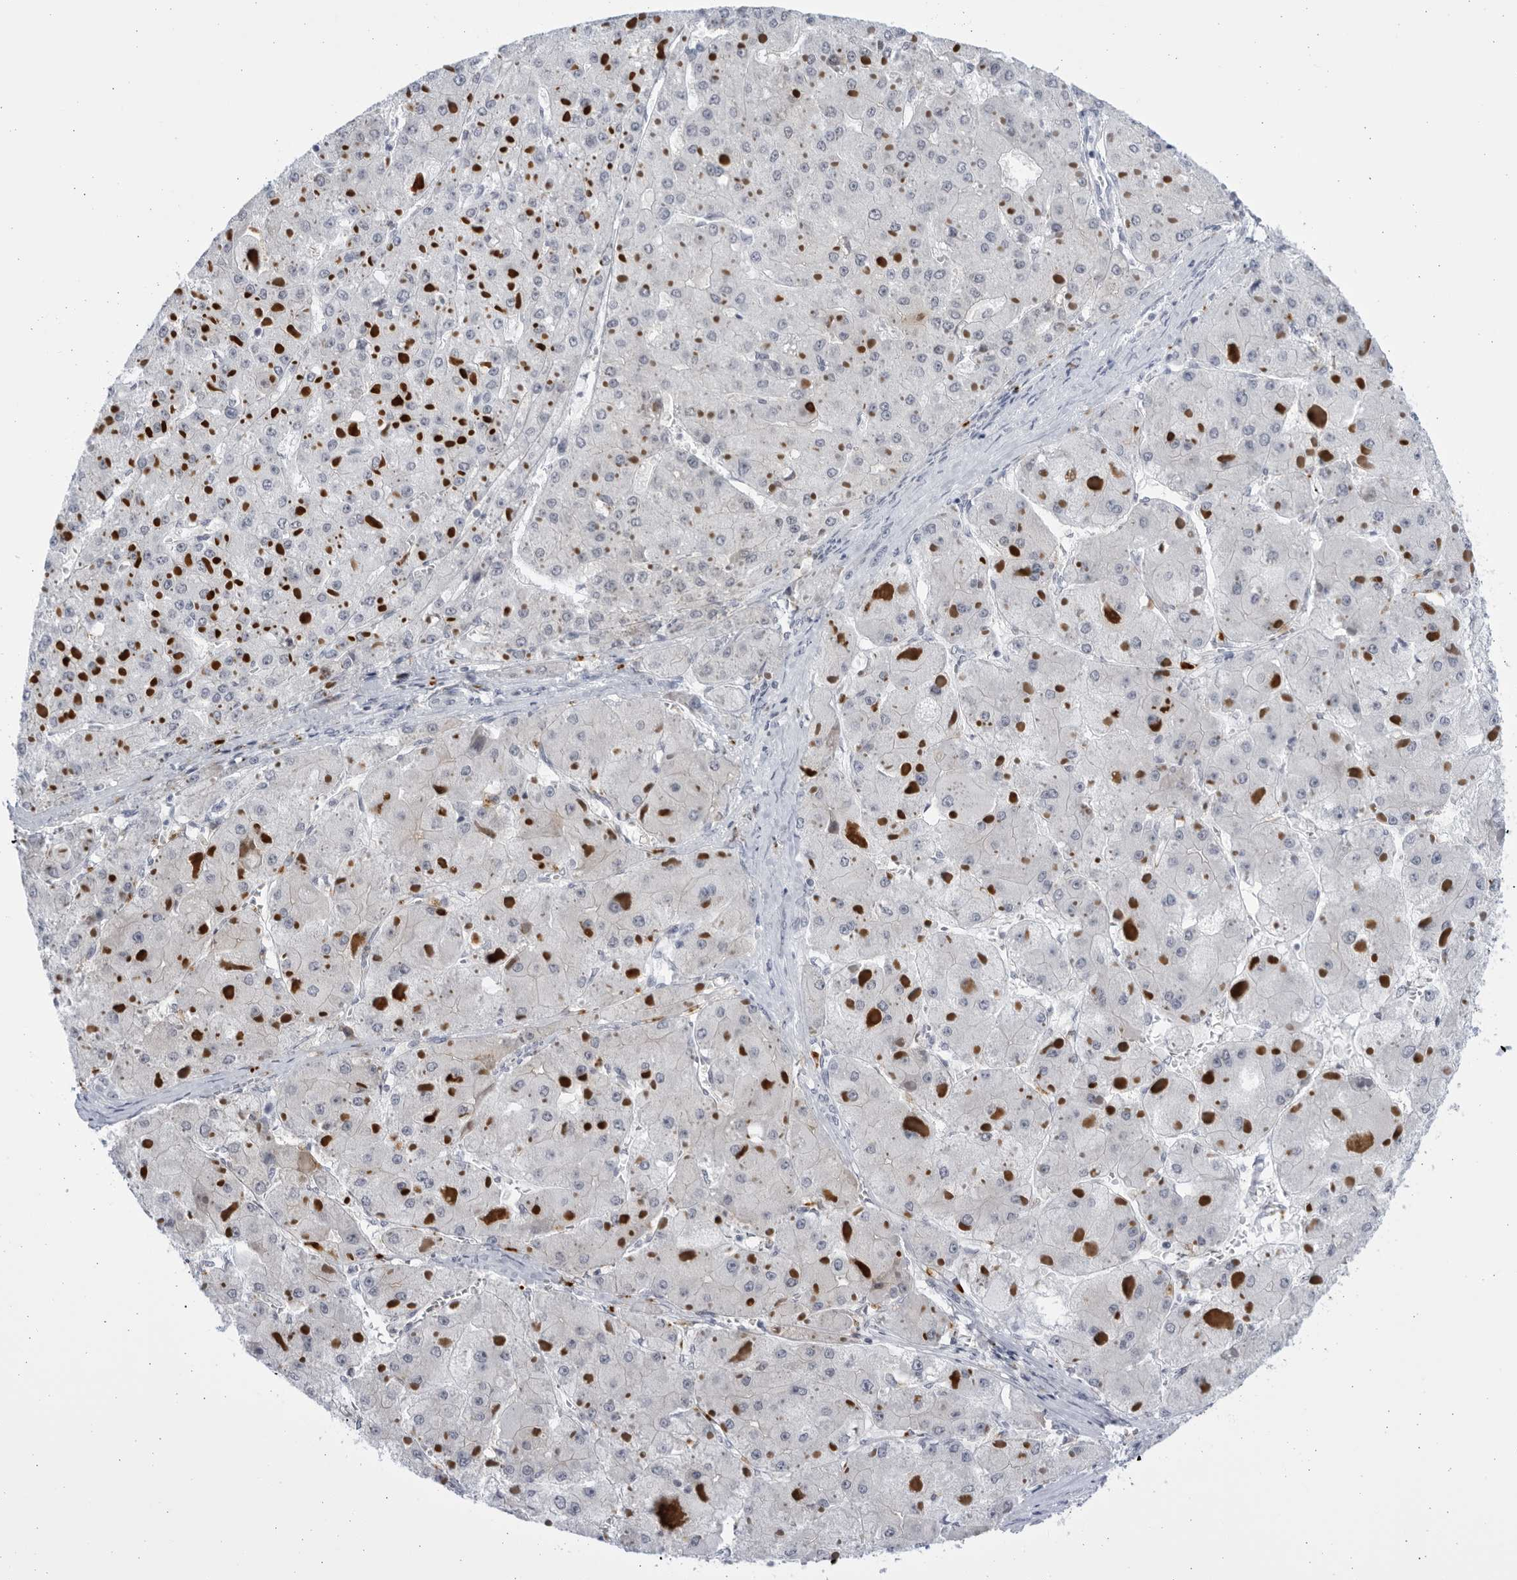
{"staining": {"intensity": "negative", "quantity": "none", "location": "none"}, "tissue": "liver cancer", "cell_type": "Tumor cells", "image_type": "cancer", "snomed": [{"axis": "morphology", "description": "Carcinoma, Hepatocellular, NOS"}, {"axis": "topography", "description": "Liver"}], "caption": "This is an immunohistochemistry (IHC) histopathology image of hepatocellular carcinoma (liver). There is no staining in tumor cells.", "gene": "CCDC181", "patient": {"sex": "female", "age": 73}}